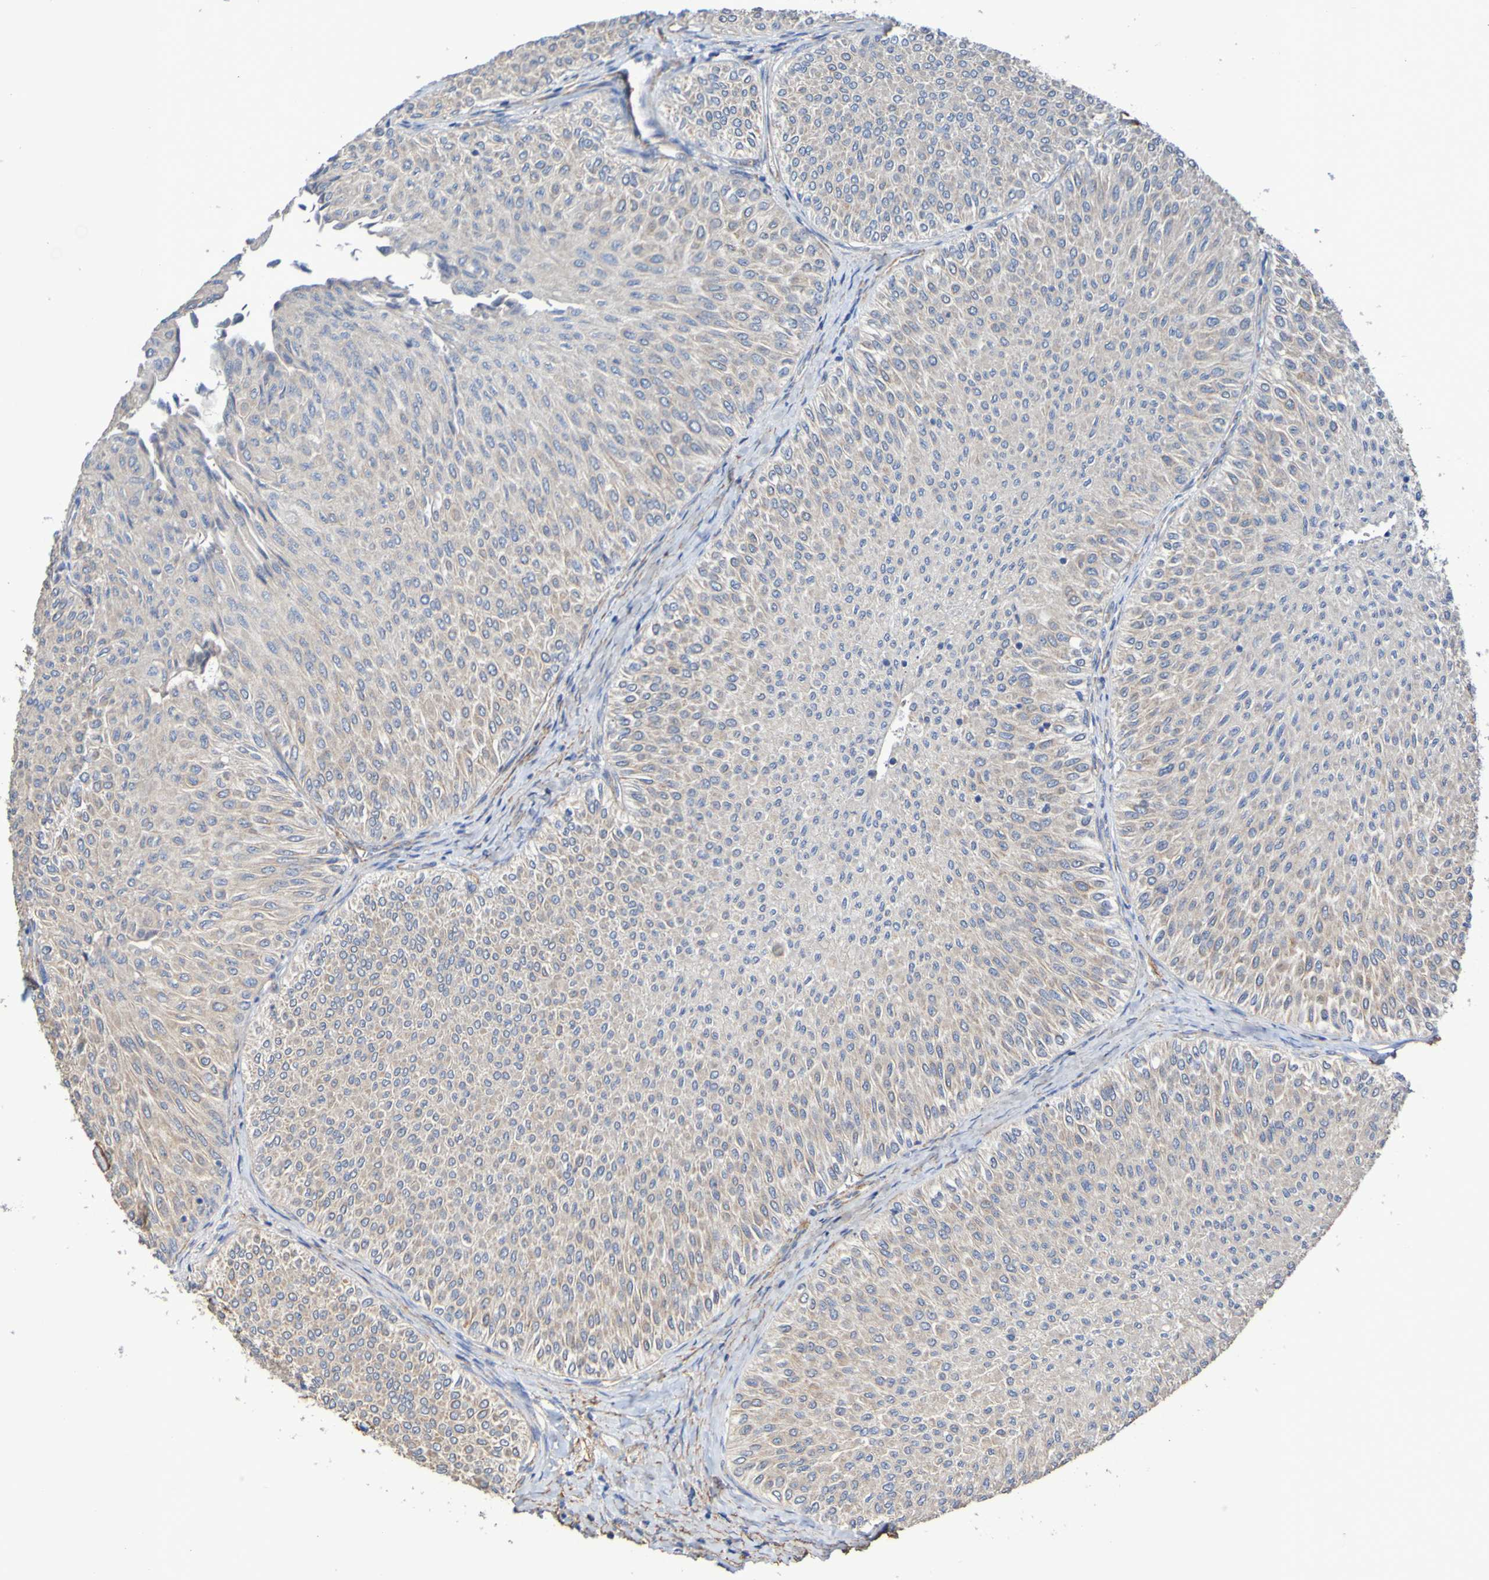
{"staining": {"intensity": "moderate", "quantity": "25%-75%", "location": "cytoplasmic/membranous"}, "tissue": "urothelial cancer", "cell_type": "Tumor cells", "image_type": "cancer", "snomed": [{"axis": "morphology", "description": "Urothelial carcinoma, Low grade"}, {"axis": "topography", "description": "Urinary bladder"}], "caption": "This photomicrograph exhibits urothelial cancer stained with IHC to label a protein in brown. The cytoplasmic/membranous of tumor cells show moderate positivity for the protein. Nuclei are counter-stained blue.", "gene": "SRPRB", "patient": {"sex": "male", "age": 78}}